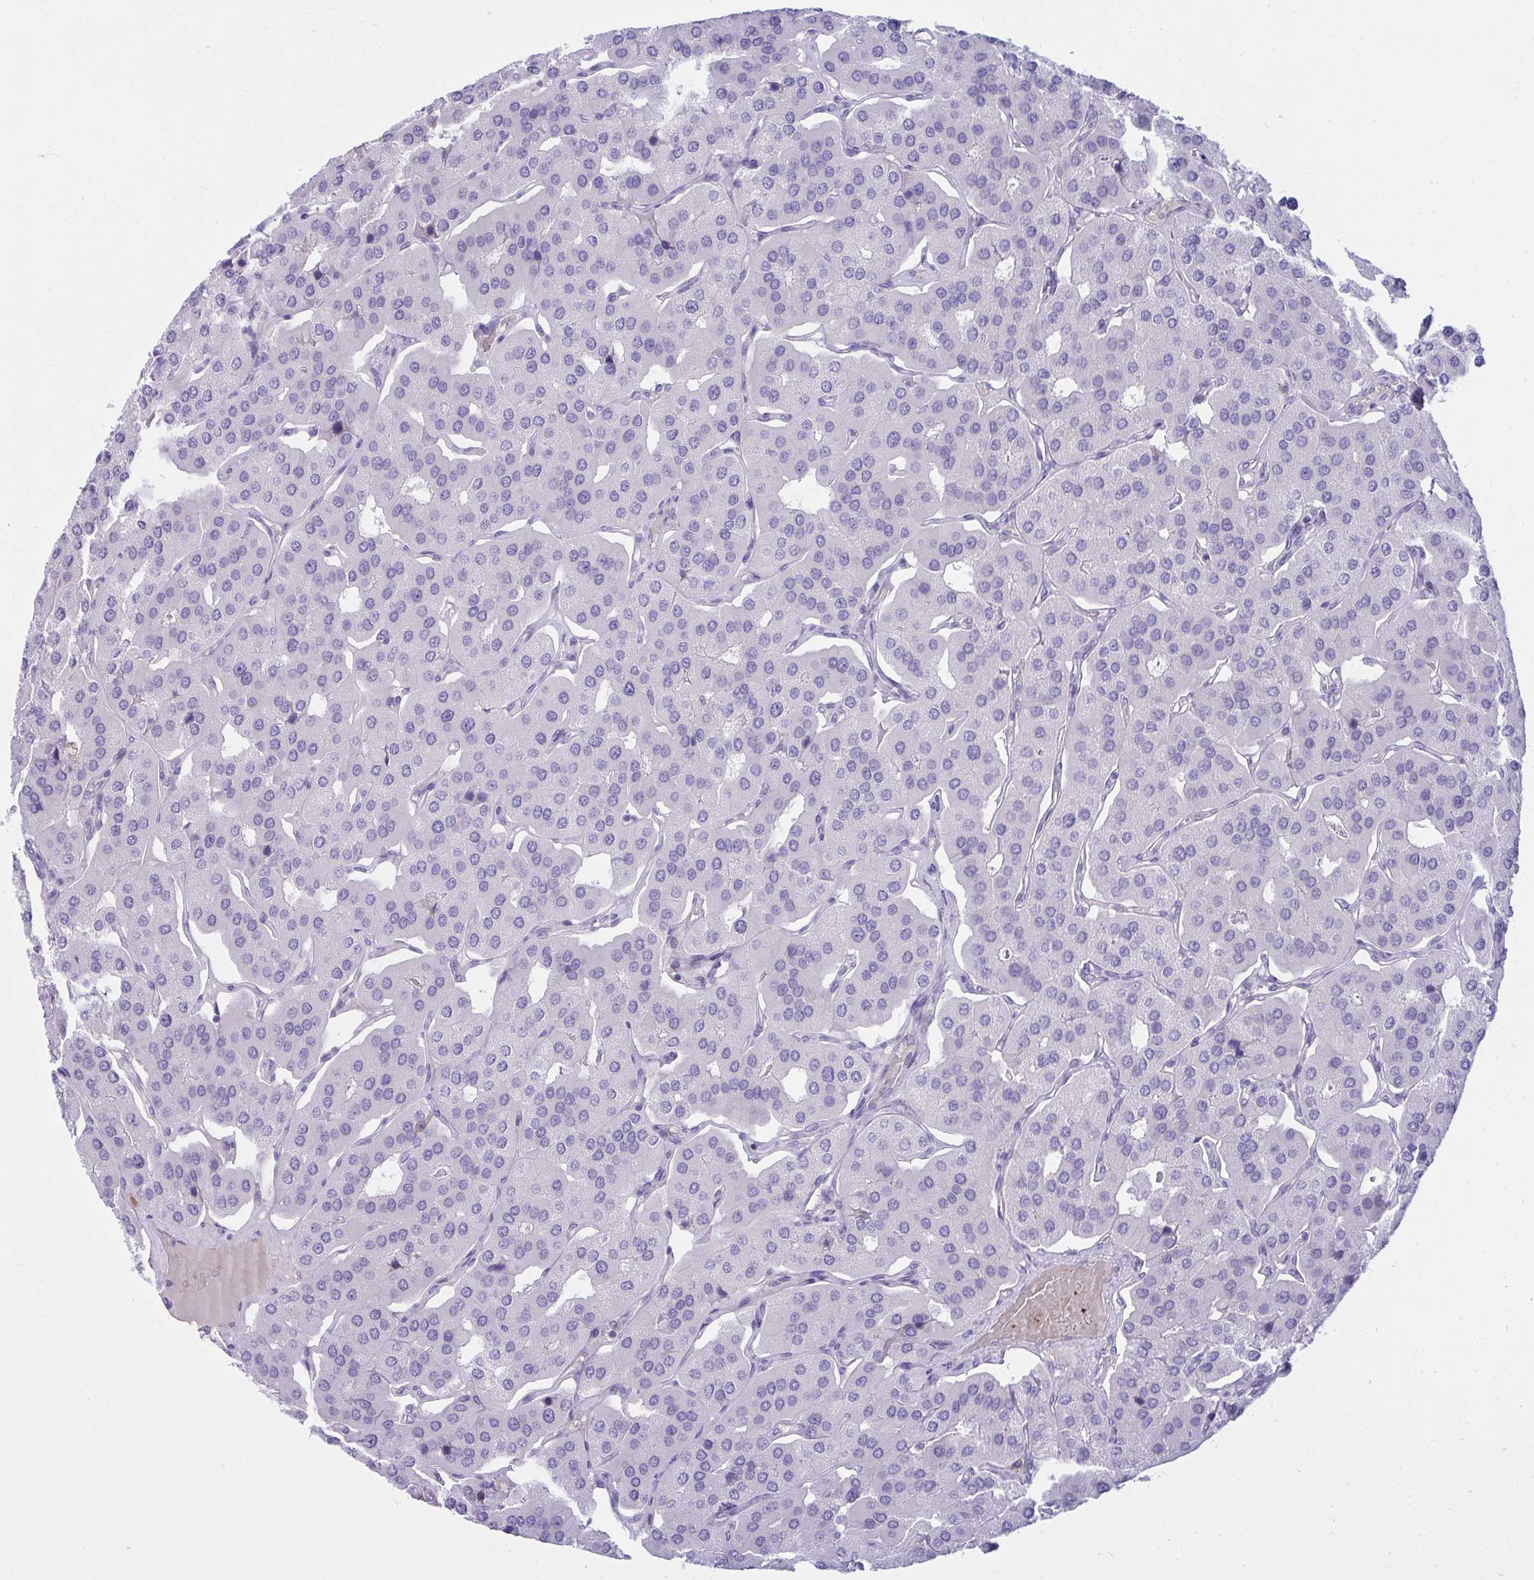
{"staining": {"intensity": "negative", "quantity": "none", "location": "none"}, "tissue": "parathyroid gland", "cell_type": "Glandular cells", "image_type": "normal", "snomed": [{"axis": "morphology", "description": "Normal tissue, NOS"}, {"axis": "morphology", "description": "Adenoma, NOS"}, {"axis": "topography", "description": "Parathyroid gland"}], "caption": "Immunohistochemistry (IHC) micrograph of benign parathyroid gland stained for a protein (brown), which exhibits no expression in glandular cells.", "gene": "LRRC36", "patient": {"sex": "female", "age": 86}}